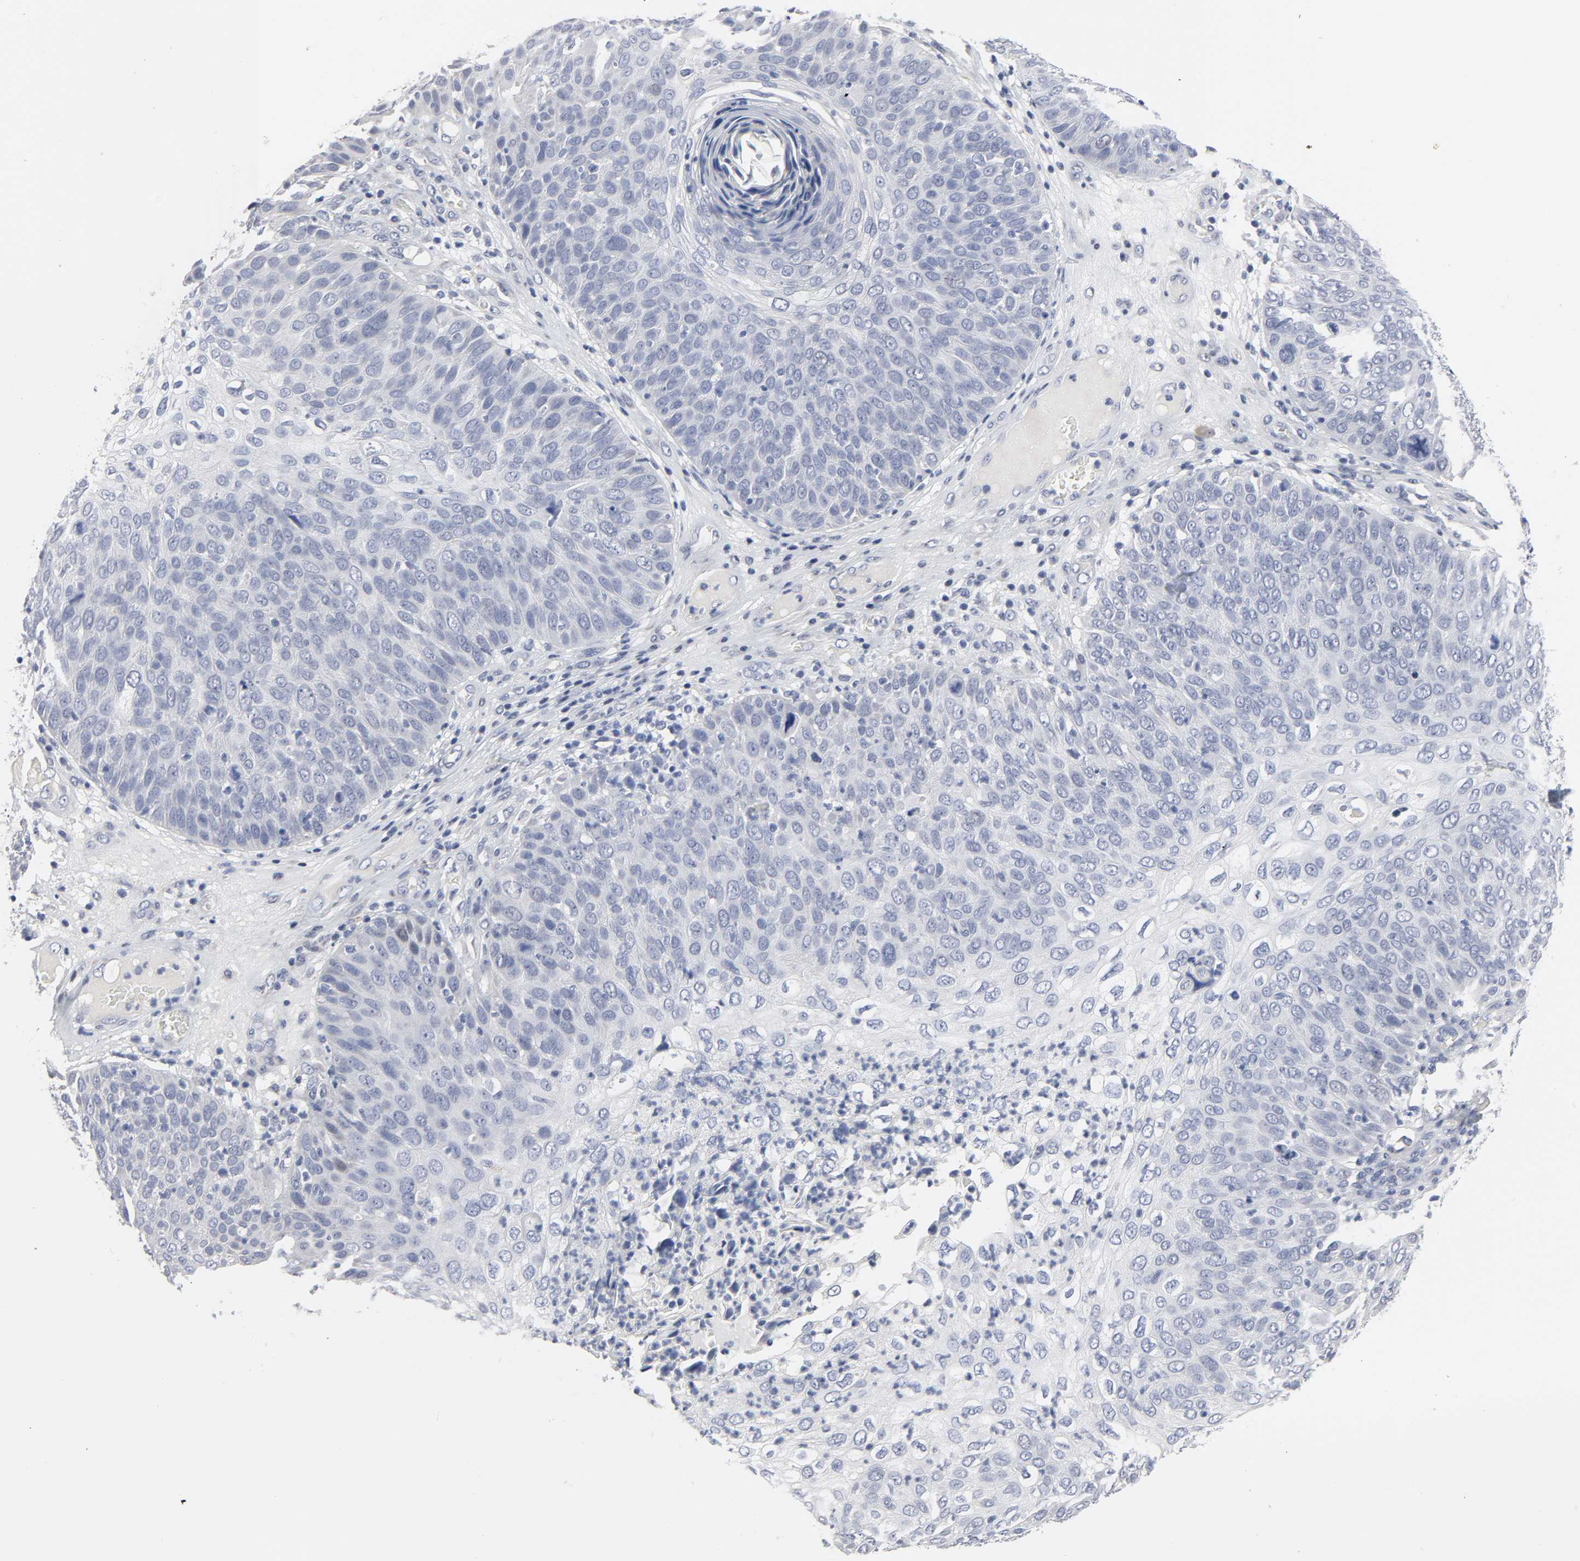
{"staining": {"intensity": "negative", "quantity": "none", "location": "none"}, "tissue": "skin cancer", "cell_type": "Tumor cells", "image_type": "cancer", "snomed": [{"axis": "morphology", "description": "Squamous cell carcinoma, NOS"}, {"axis": "topography", "description": "Skin"}], "caption": "DAB immunohistochemical staining of skin cancer (squamous cell carcinoma) demonstrates no significant positivity in tumor cells.", "gene": "SALL2", "patient": {"sex": "male", "age": 87}}